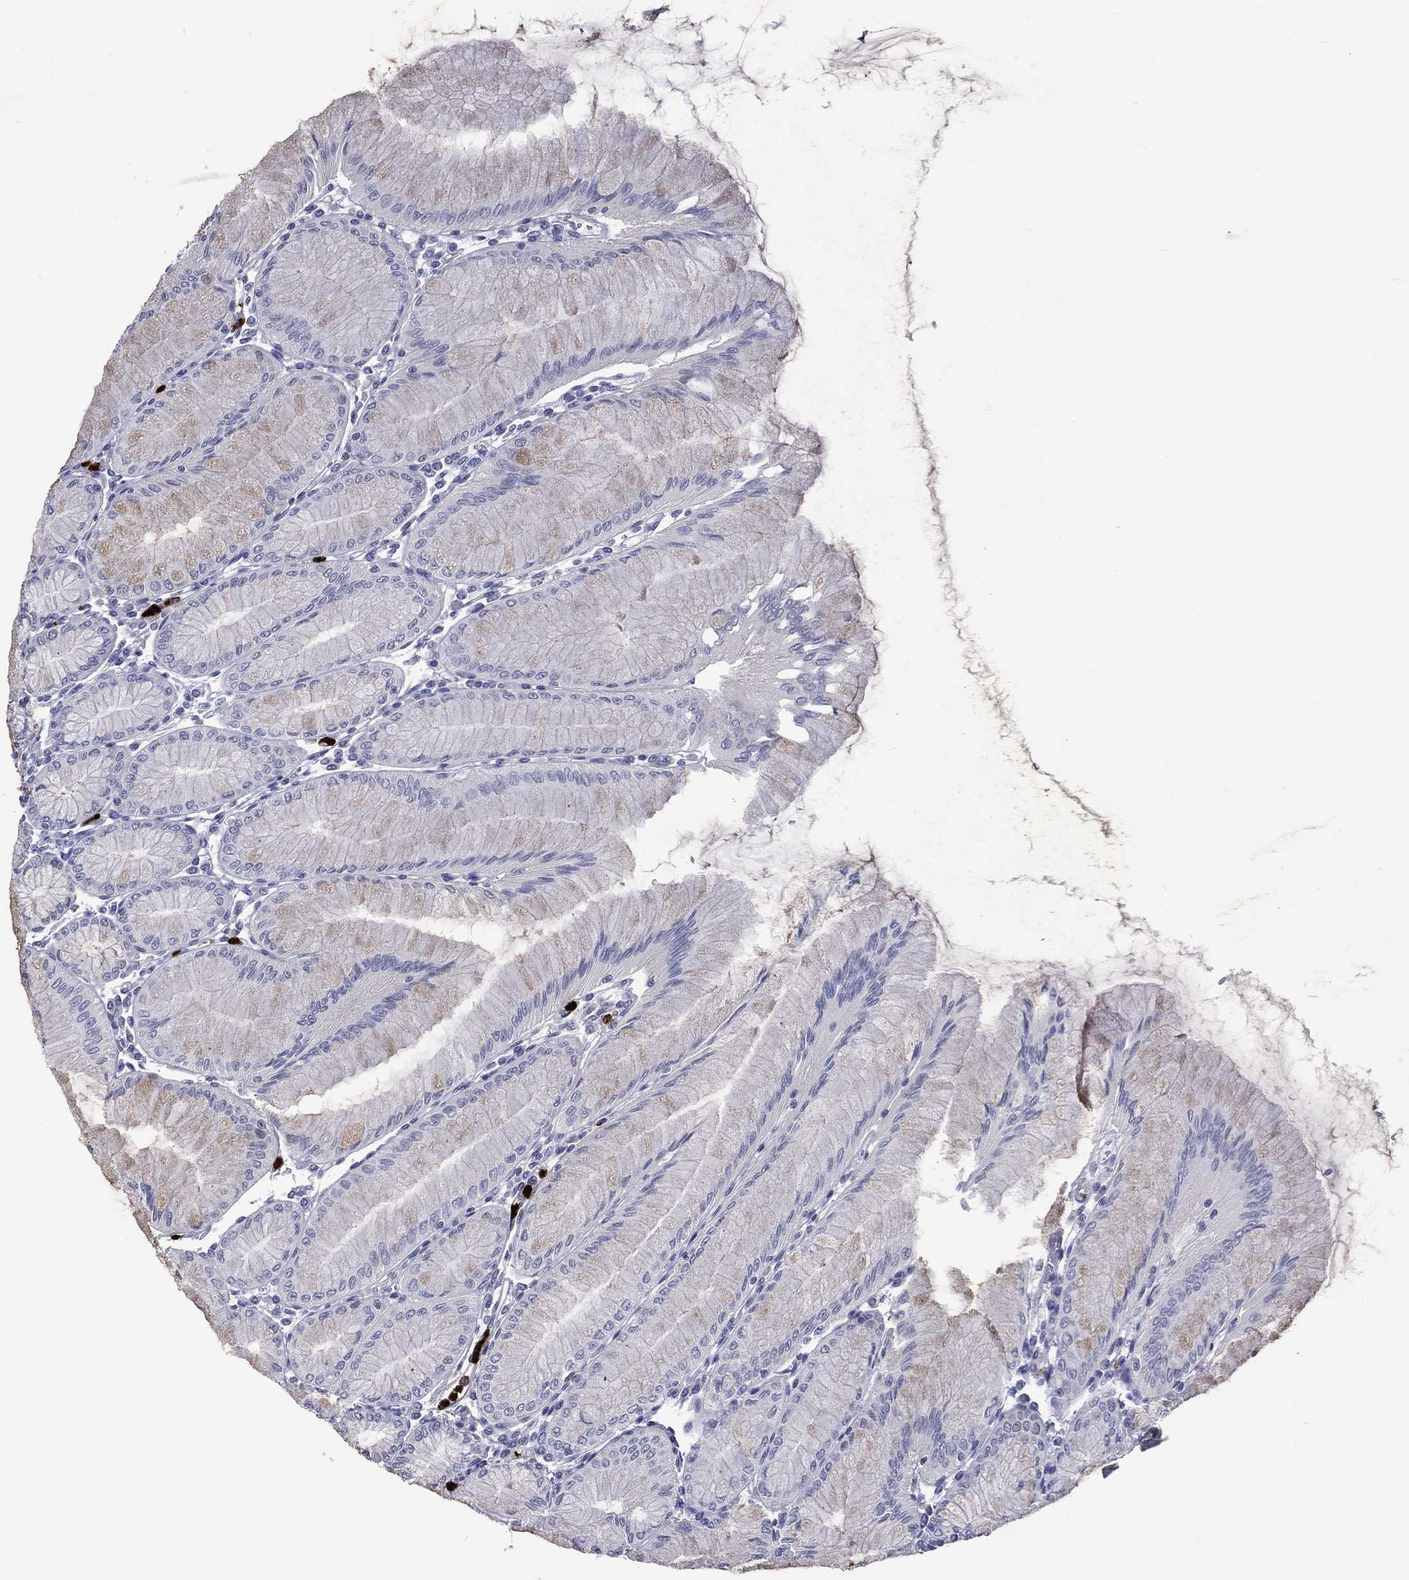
{"staining": {"intensity": "negative", "quantity": "none", "location": "none"}, "tissue": "stomach", "cell_type": "Glandular cells", "image_type": "normal", "snomed": [{"axis": "morphology", "description": "Normal tissue, NOS"}, {"axis": "topography", "description": "Stomach"}], "caption": "A photomicrograph of stomach stained for a protein shows no brown staining in glandular cells.", "gene": "ELANE", "patient": {"sex": "female", "age": 57}}